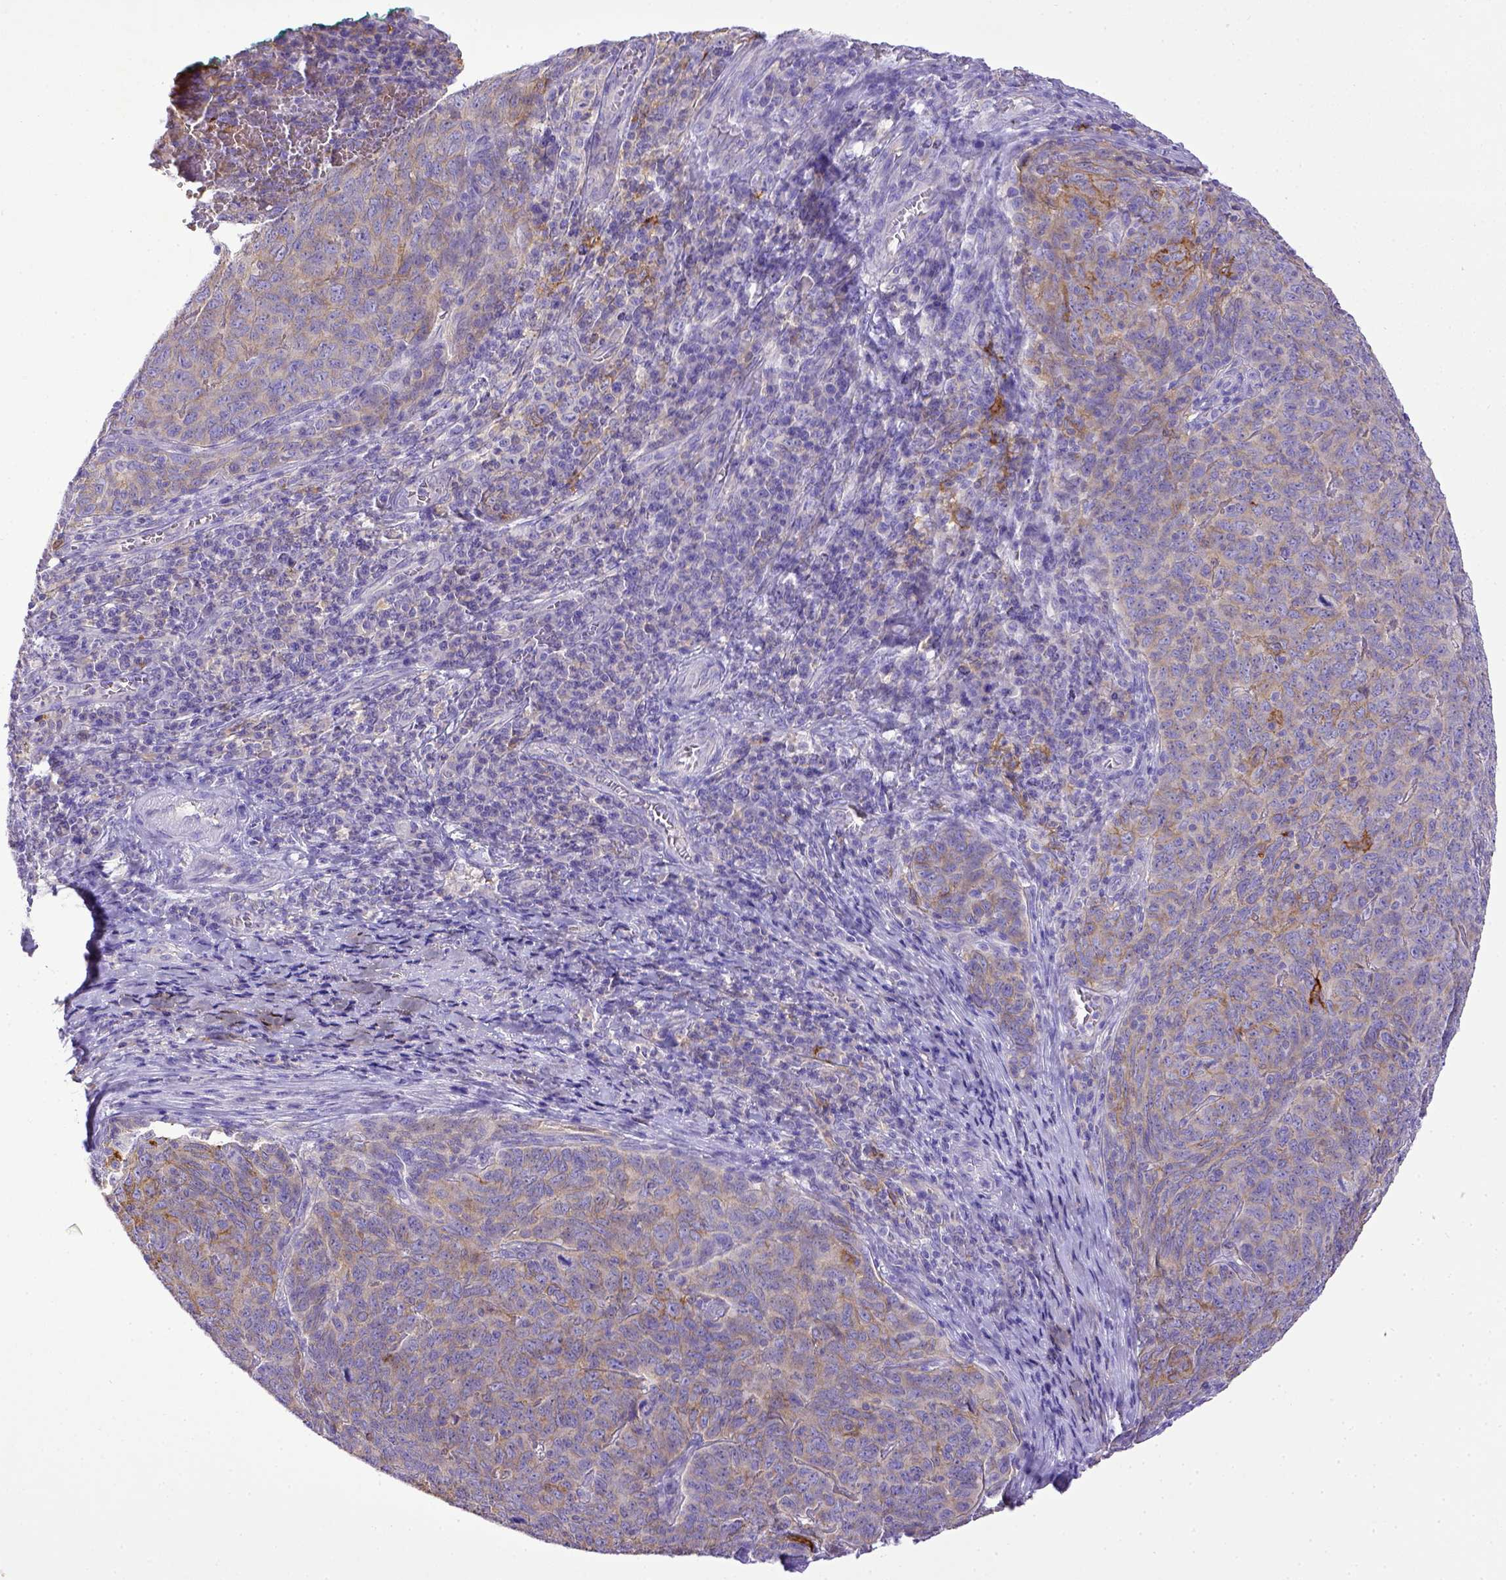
{"staining": {"intensity": "weak", "quantity": "25%-75%", "location": "cytoplasmic/membranous"}, "tissue": "skin cancer", "cell_type": "Tumor cells", "image_type": "cancer", "snomed": [{"axis": "morphology", "description": "Squamous cell carcinoma, NOS"}, {"axis": "topography", "description": "Skin"}, {"axis": "topography", "description": "Anal"}], "caption": "Skin cancer (squamous cell carcinoma) stained with a protein marker shows weak staining in tumor cells.", "gene": "CD40", "patient": {"sex": "female", "age": 51}}